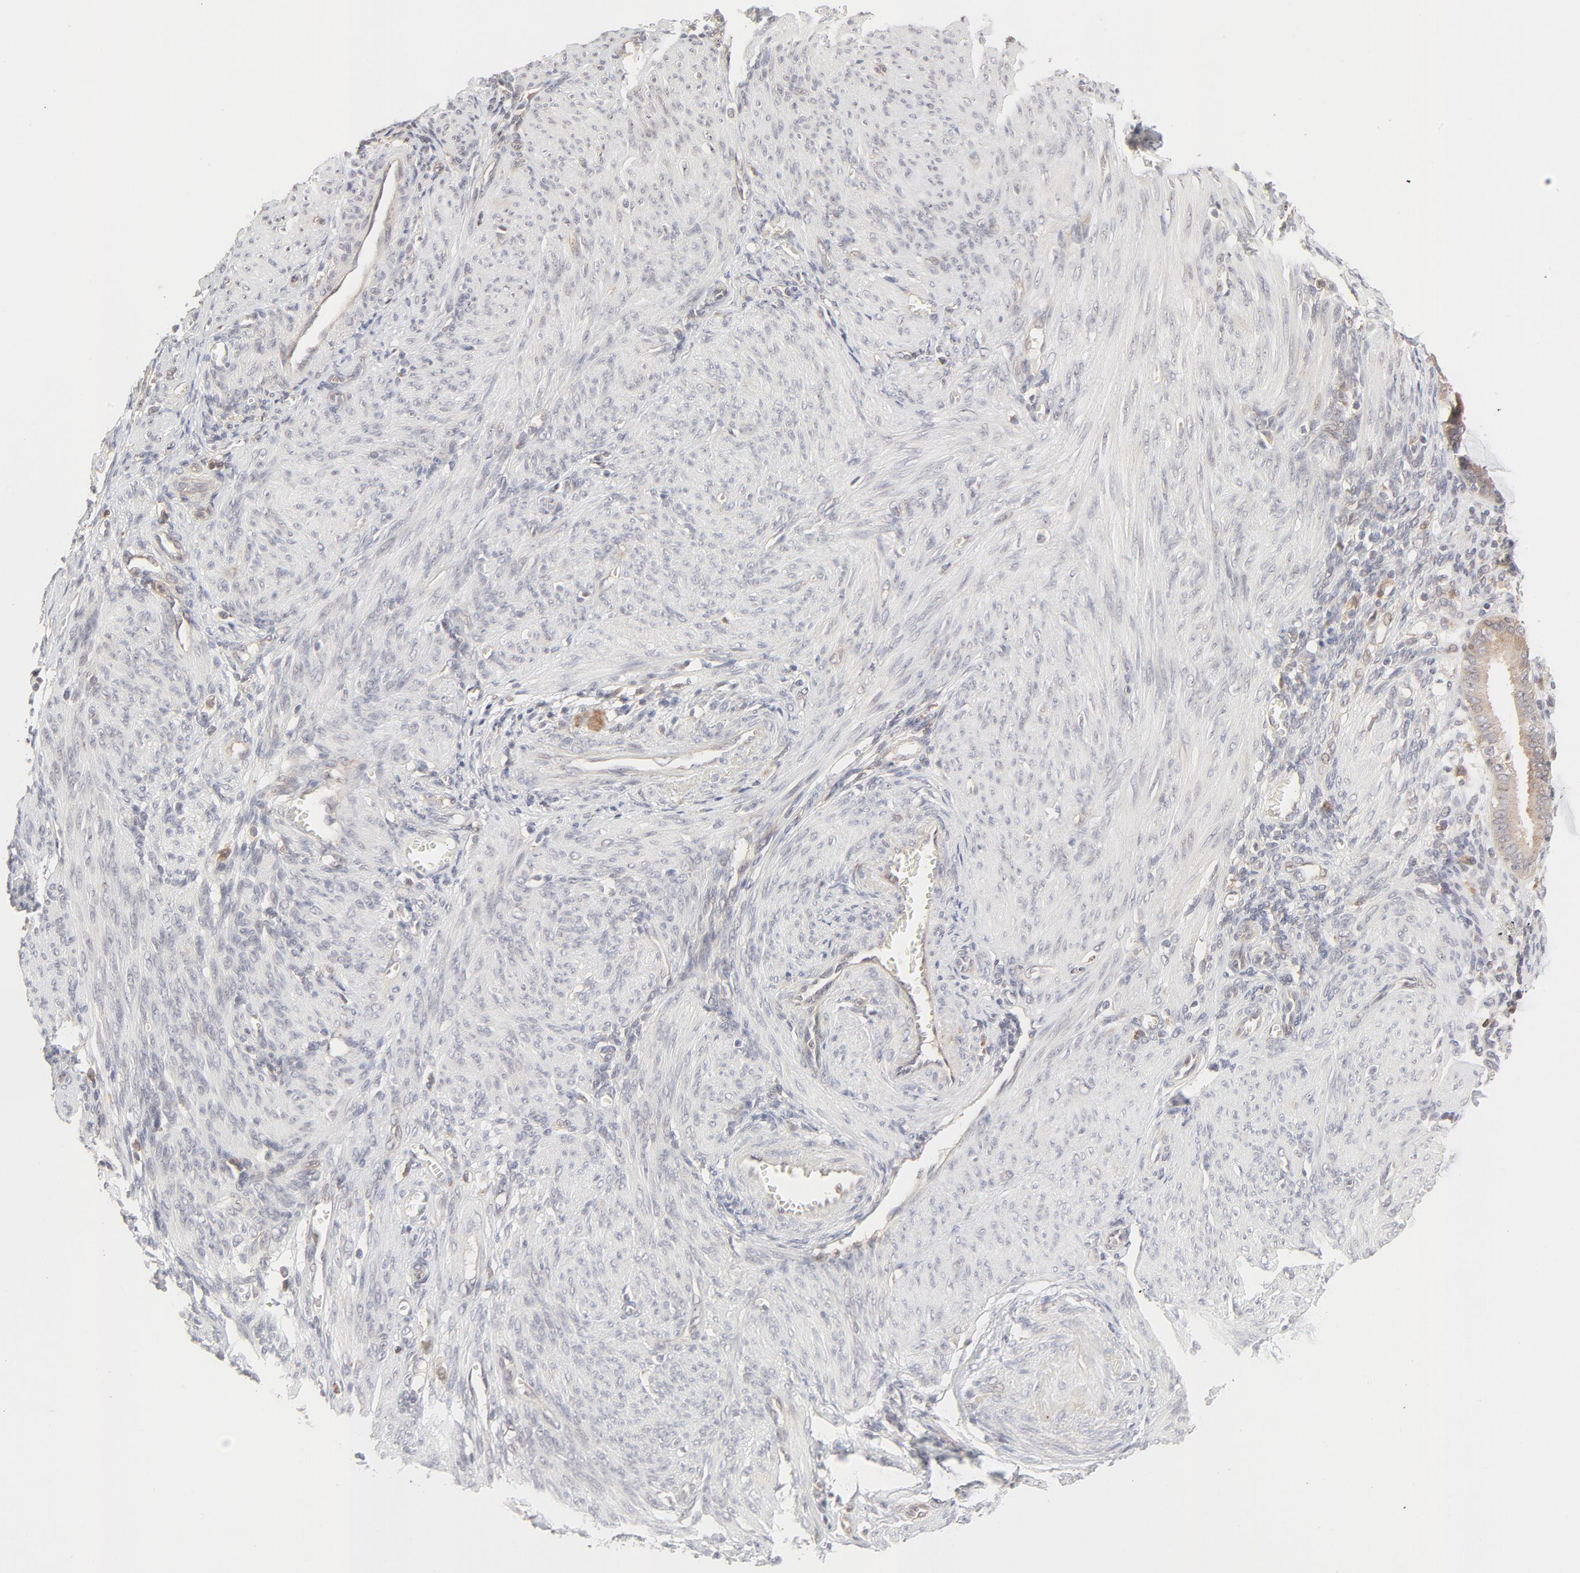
{"staining": {"intensity": "weak", "quantity": "<25%", "location": "cytoplasmic/membranous"}, "tissue": "endometrium", "cell_type": "Cells in endometrial stroma", "image_type": "normal", "snomed": [{"axis": "morphology", "description": "Normal tissue, NOS"}, {"axis": "topography", "description": "Endometrium"}], "caption": "This is an immunohistochemistry (IHC) histopathology image of normal human endometrium. There is no positivity in cells in endometrial stroma.", "gene": "RAB5C", "patient": {"sex": "female", "age": 72}}